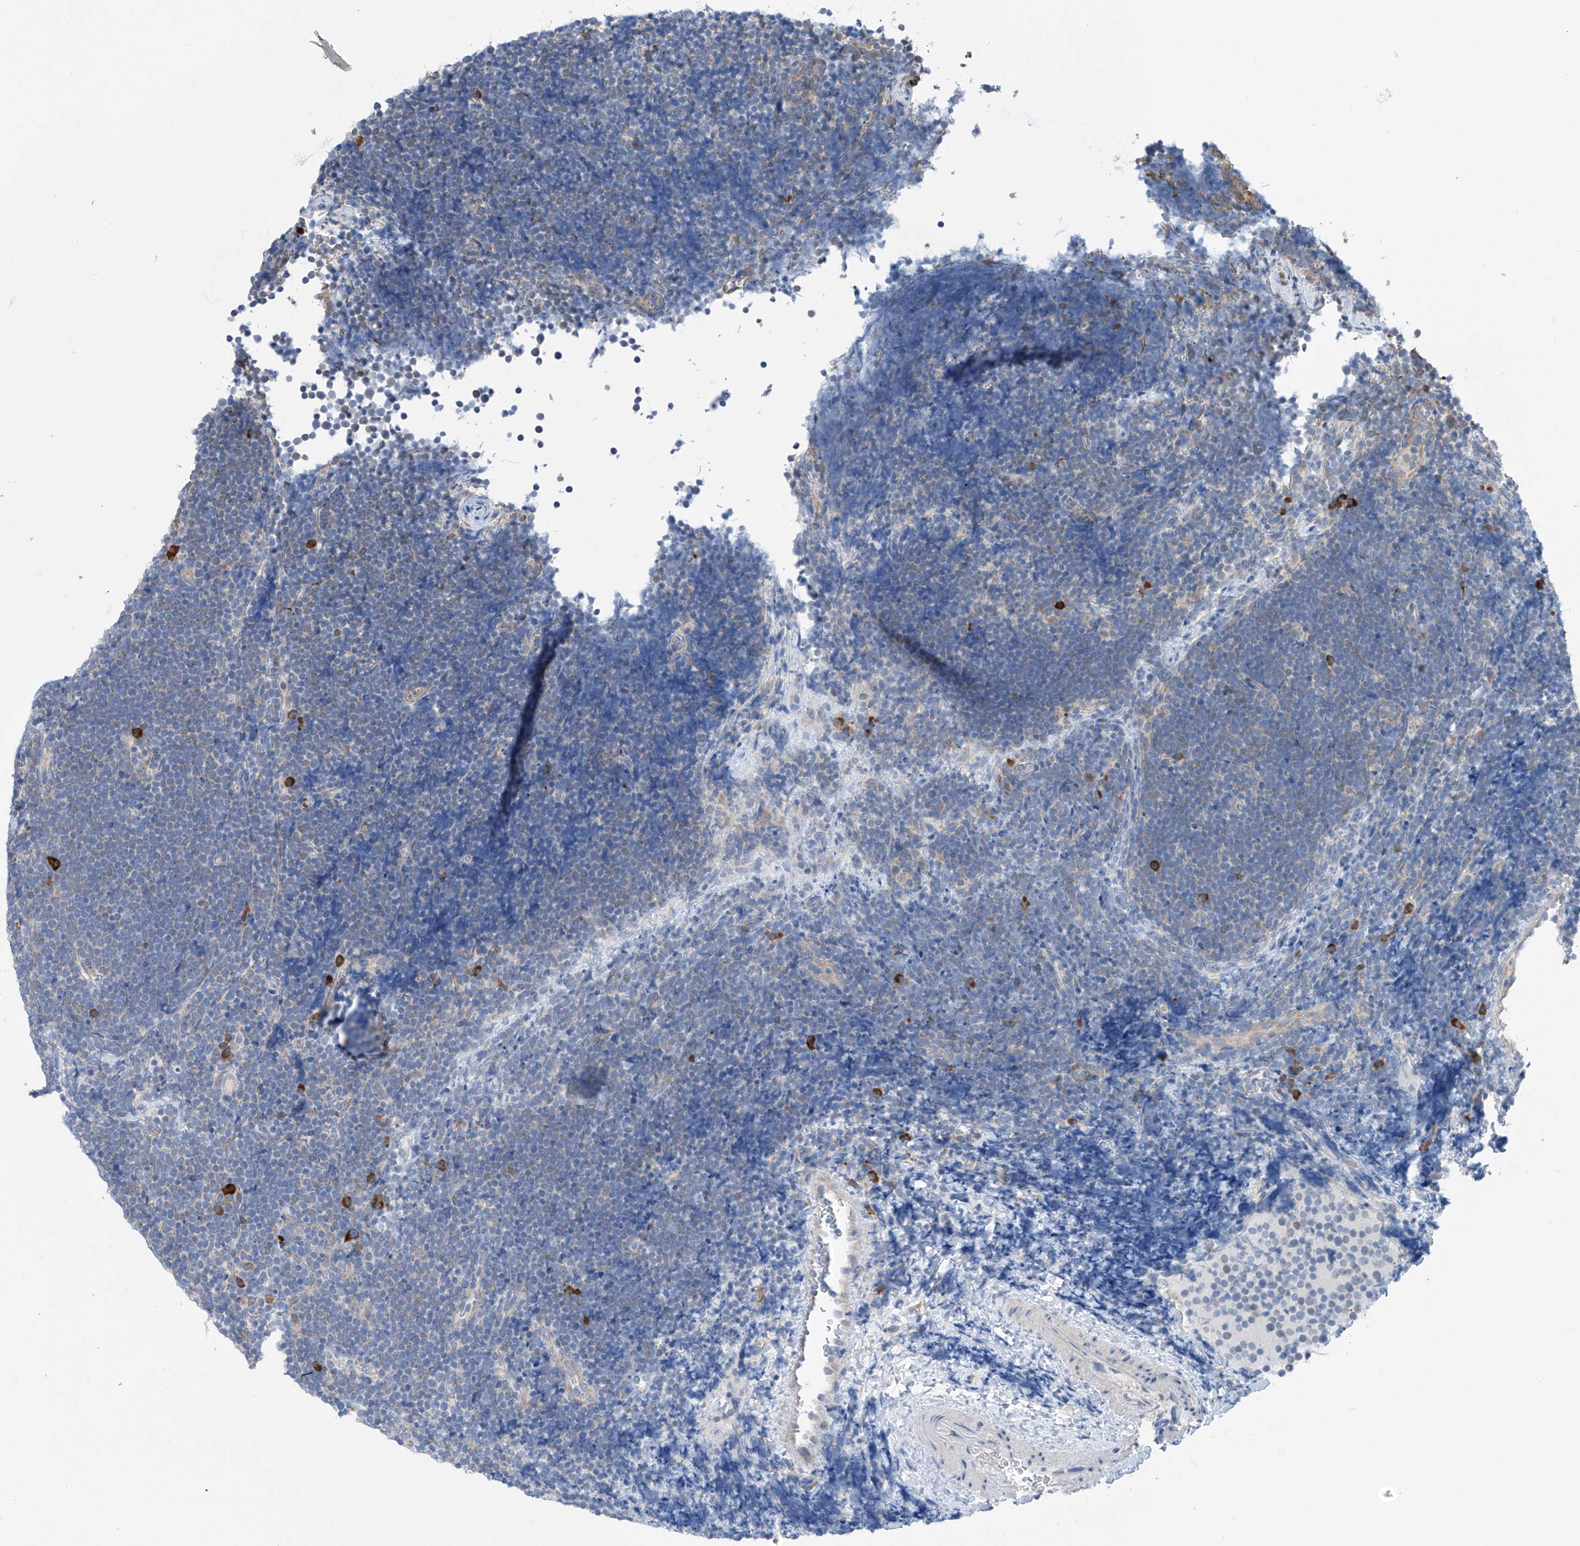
{"staining": {"intensity": "negative", "quantity": "none", "location": "none"}, "tissue": "lymphoma", "cell_type": "Tumor cells", "image_type": "cancer", "snomed": [{"axis": "morphology", "description": "Malignant lymphoma, non-Hodgkin's type, High grade"}, {"axis": "topography", "description": "Lymph node"}], "caption": "The IHC image has no significant positivity in tumor cells of high-grade malignant lymphoma, non-Hodgkin's type tissue.", "gene": "REC8", "patient": {"sex": "male", "age": 13}}